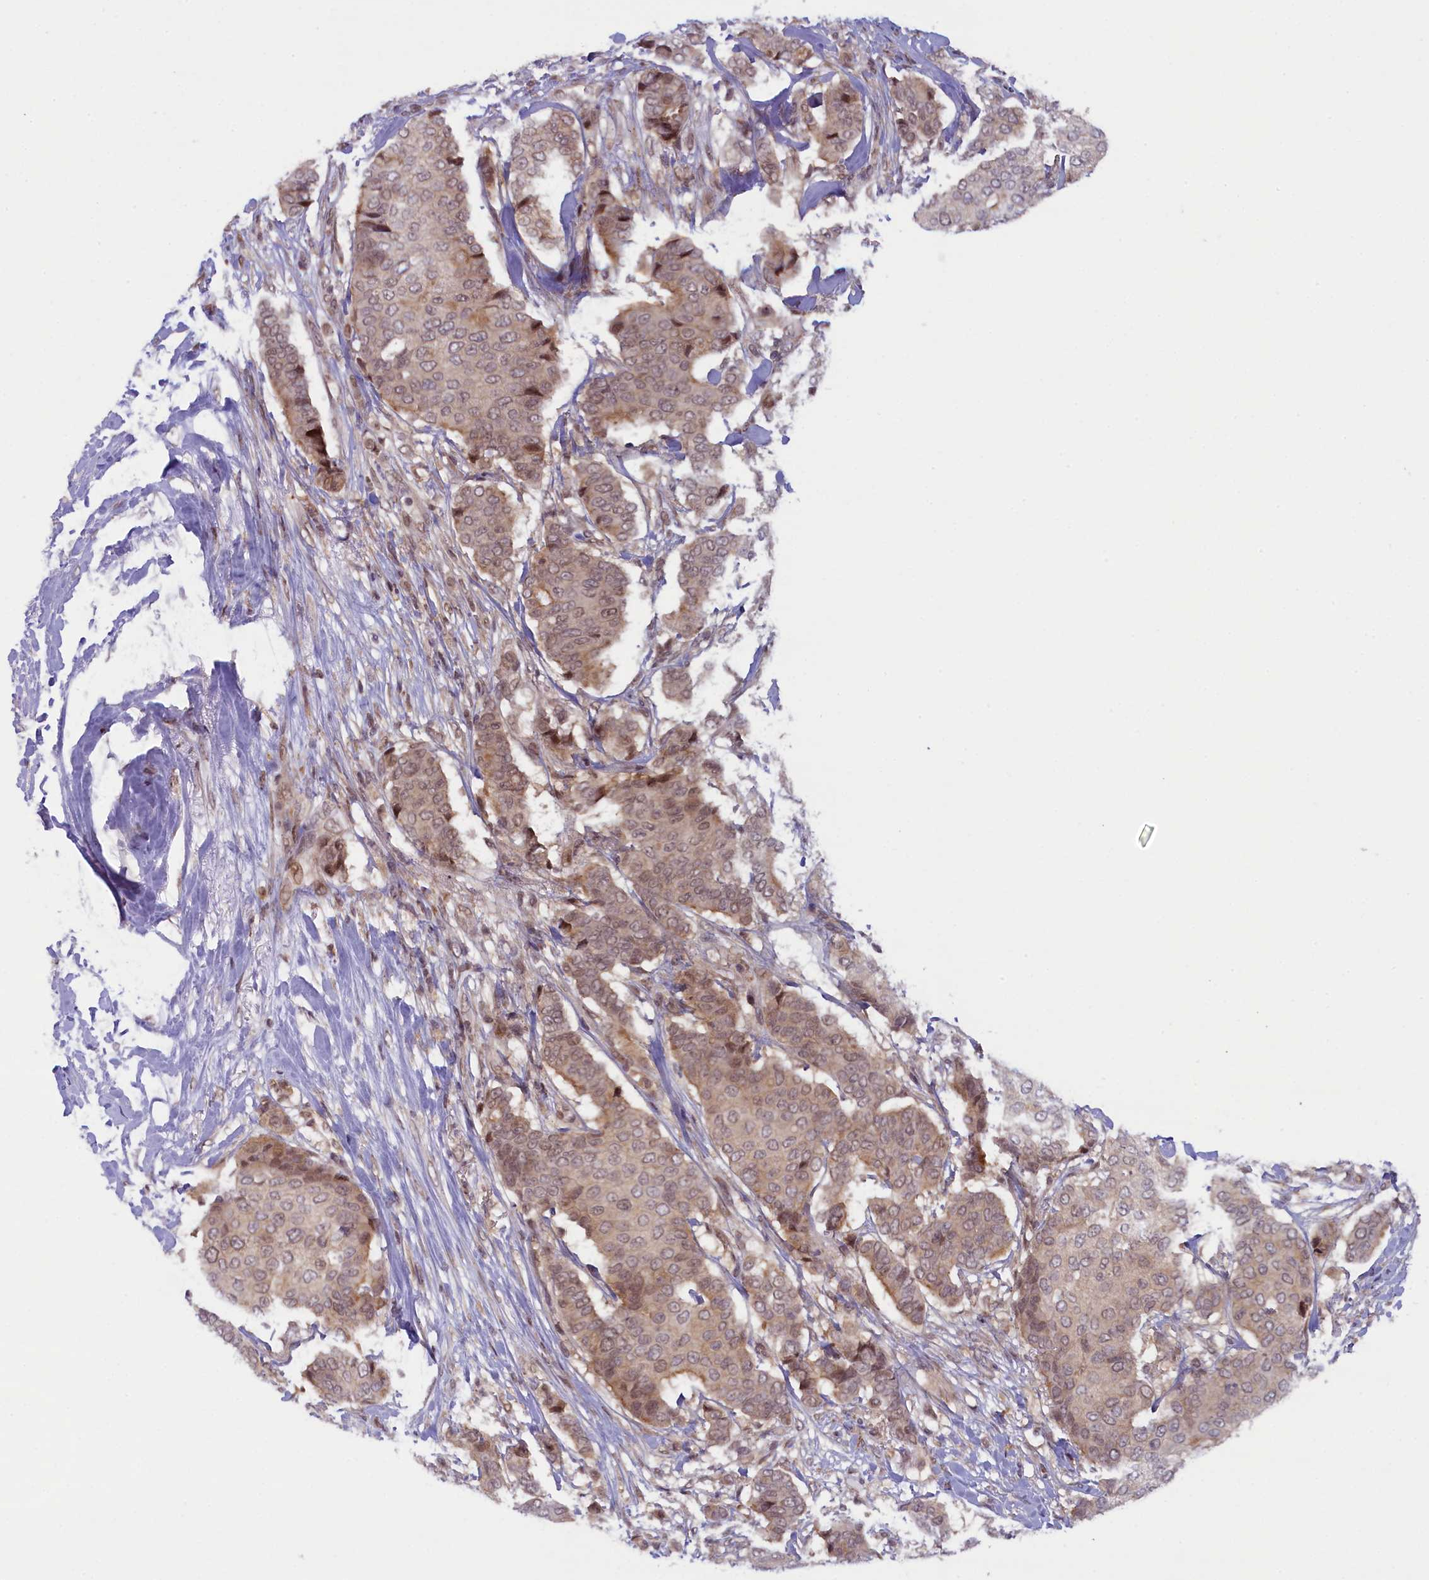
{"staining": {"intensity": "weak", "quantity": ">75%", "location": "cytoplasmic/membranous,nuclear"}, "tissue": "breast cancer", "cell_type": "Tumor cells", "image_type": "cancer", "snomed": [{"axis": "morphology", "description": "Duct carcinoma"}, {"axis": "topography", "description": "Breast"}], "caption": "Immunohistochemical staining of human invasive ductal carcinoma (breast) reveals low levels of weak cytoplasmic/membranous and nuclear staining in about >75% of tumor cells. Using DAB (brown) and hematoxylin (blue) stains, captured at high magnification using brightfield microscopy.", "gene": "FCHO1", "patient": {"sex": "female", "age": 75}}